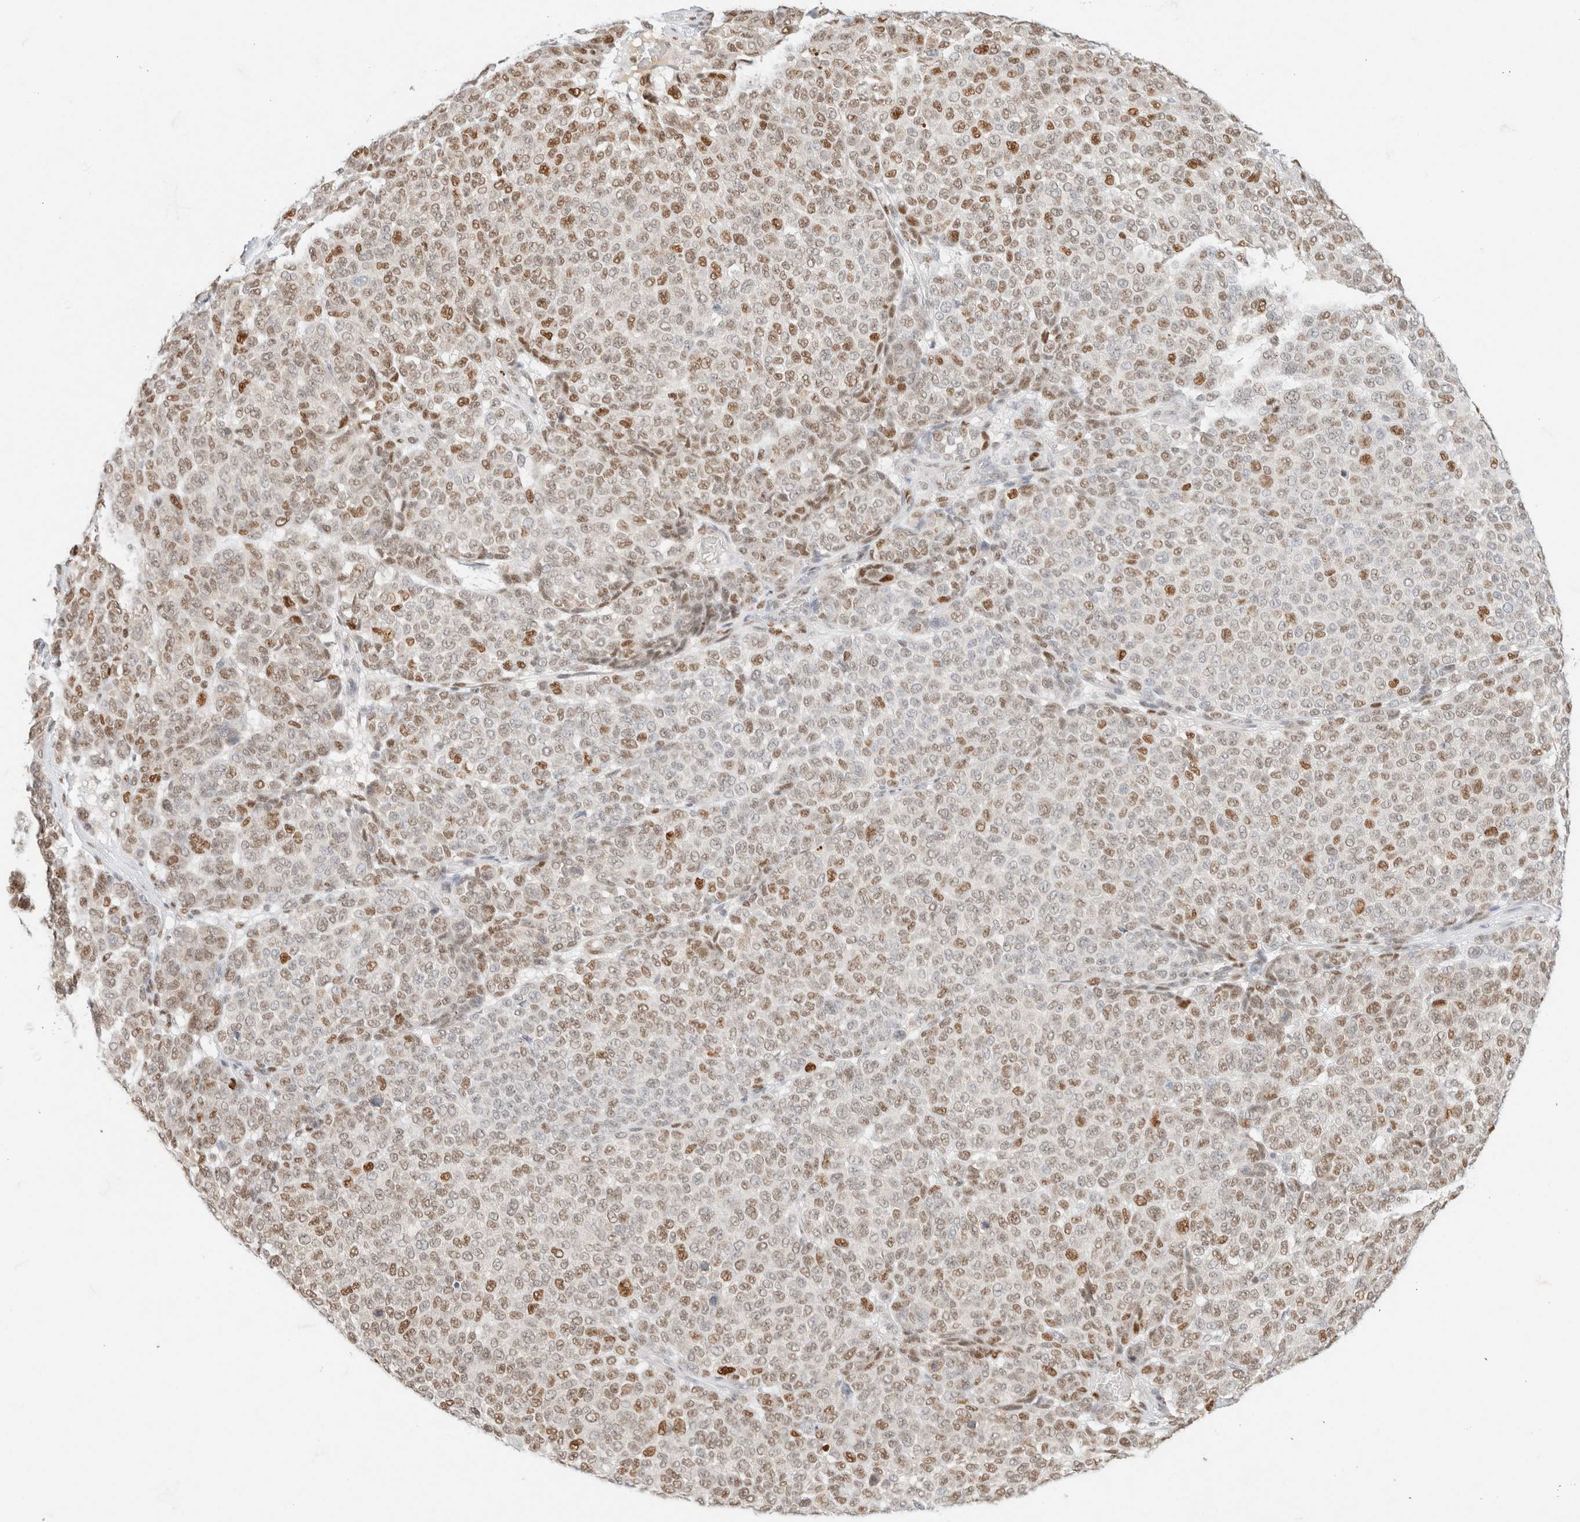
{"staining": {"intensity": "moderate", "quantity": "25%-75%", "location": "nuclear"}, "tissue": "melanoma", "cell_type": "Tumor cells", "image_type": "cancer", "snomed": [{"axis": "morphology", "description": "Malignant melanoma, NOS"}, {"axis": "topography", "description": "Skin"}], "caption": "Malignant melanoma stained for a protein demonstrates moderate nuclear positivity in tumor cells.", "gene": "DDB2", "patient": {"sex": "male", "age": 59}}